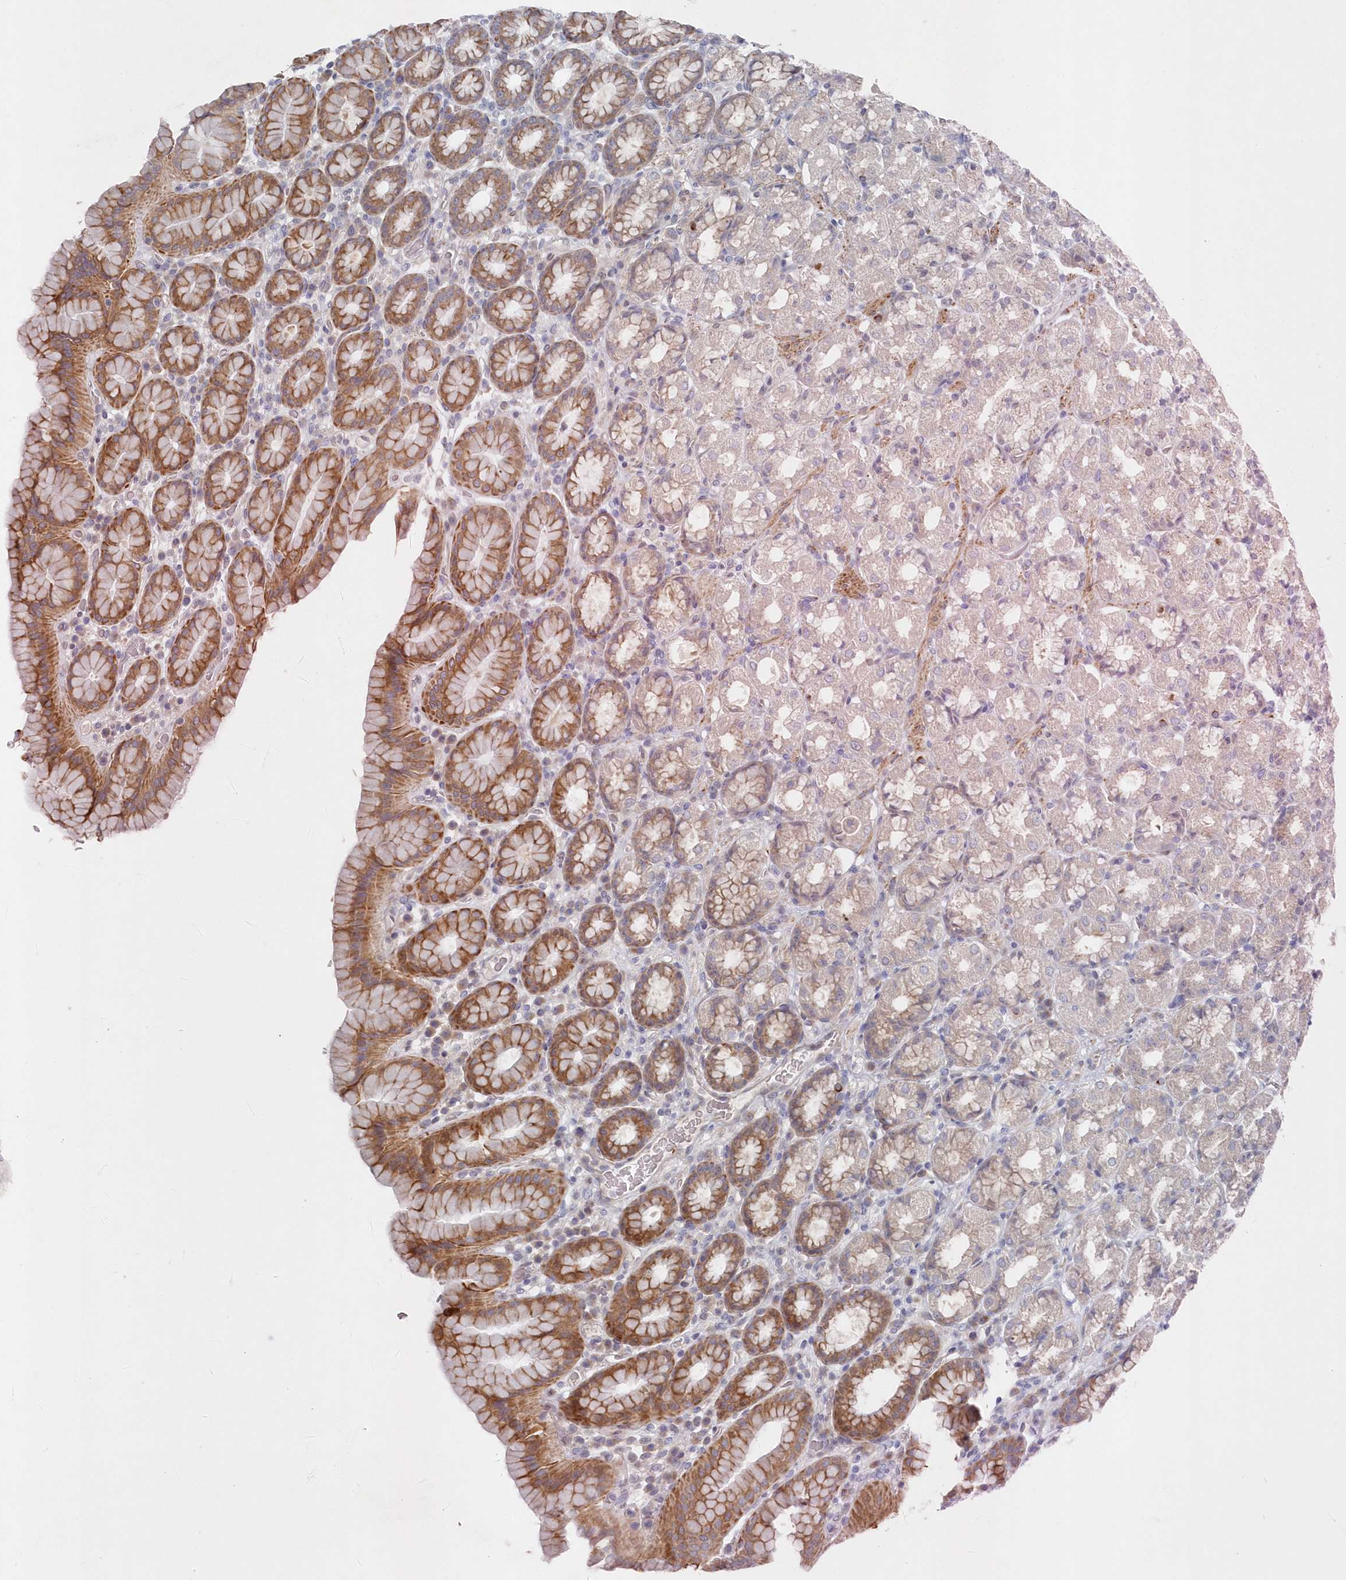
{"staining": {"intensity": "moderate", "quantity": "25%-75%", "location": "cytoplasmic/membranous"}, "tissue": "stomach", "cell_type": "Glandular cells", "image_type": "normal", "snomed": [{"axis": "morphology", "description": "Normal tissue, NOS"}, {"axis": "topography", "description": "Stomach, upper"}], "caption": "The histopathology image displays staining of benign stomach, revealing moderate cytoplasmic/membranous protein positivity (brown color) within glandular cells. Using DAB (brown) and hematoxylin (blue) stains, captured at high magnification using brightfield microscopy.", "gene": "KIAA1586", "patient": {"sex": "male", "age": 68}}